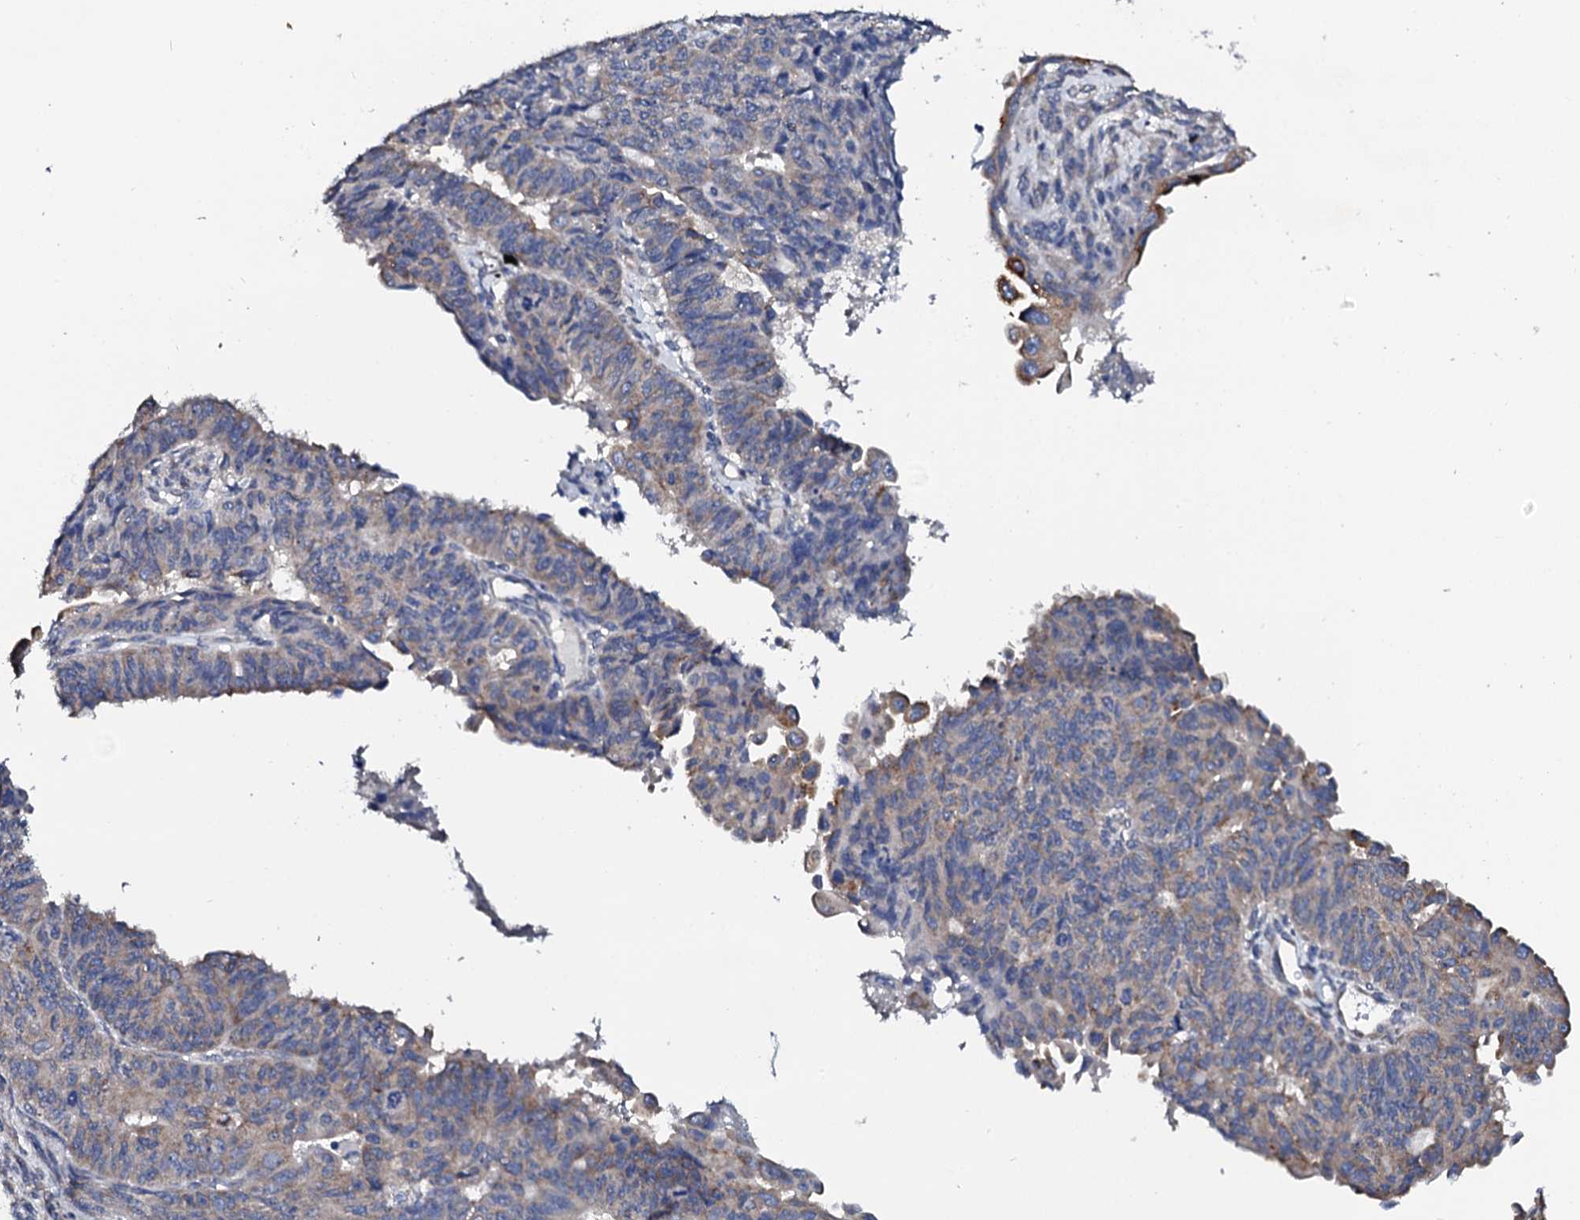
{"staining": {"intensity": "weak", "quantity": "25%-75%", "location": "cytoplasmic/membranous"}, "tissue": "endometrial cancer", "cell_type": "Tumor cells", "image_type": "cancer", "snomed": [{"axis": "morphology", "description": "Adenocarcinoma, NOS"}, {"axis": "topography", "description": "Endometrium"}], "caption": "DAB immunohistochemical staining of human endometrial cancer (adenocarcinoma) demonstrates weak cytoplasmic/membranous protein expression in about 25%-75% of tumor cells.", "gene": "NUP58", "patient": {"sex": "female", "age": 32}}